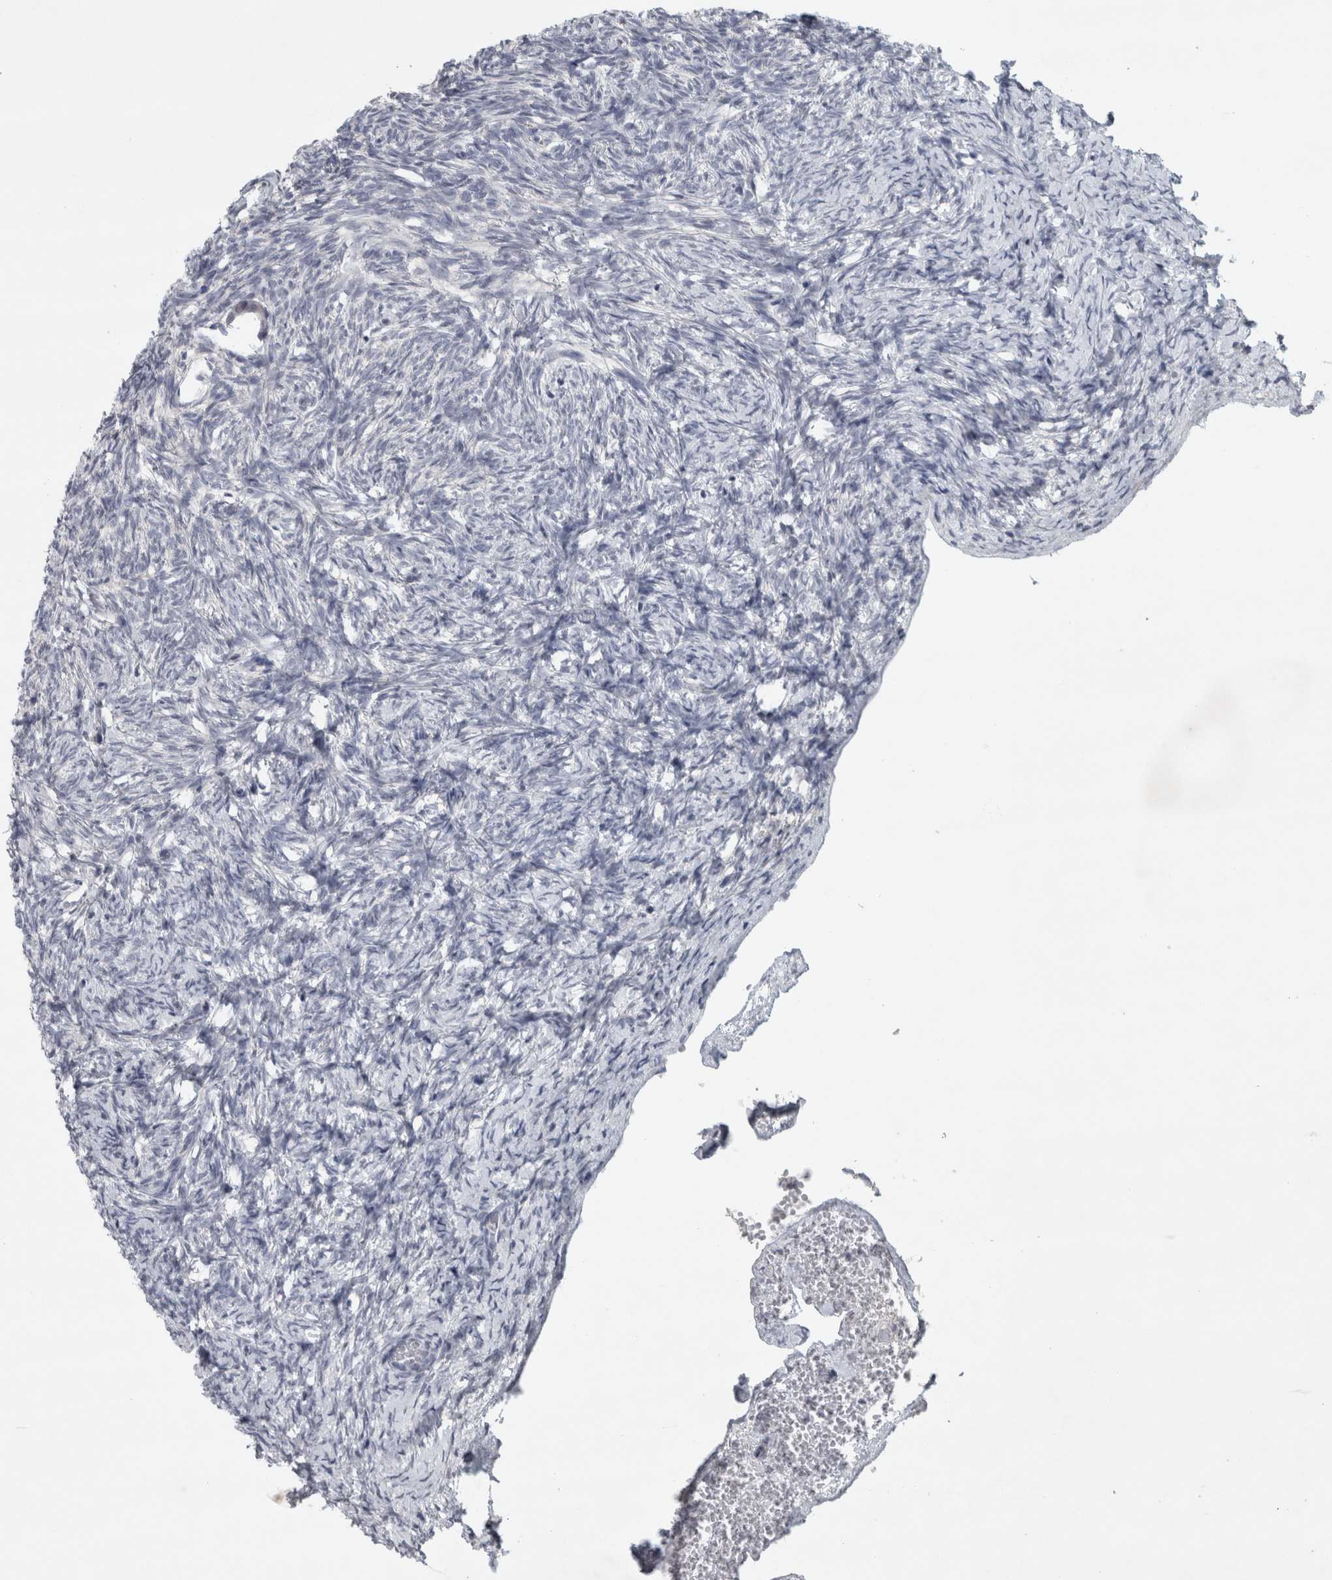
{"staining": {"intensity": "negative", "quantity": "none", "location": "none"}, "tissue": "ovary", "cell_type": "Follicle cells", "image_type": "normal", "snomed": [{"axis": "morphology", "description": "Normal tissue, NOS"}, {"axis": "topography", "description": "Ovary"}], "caption": "Immunohistochemistry micrograph of normal ovary: ovary stained with DAB (3,3'-diaminobenzidine) shows no significant protein staining in follicle cells. (Immunohistochemistry (ihc), brightfield microscopy, high magnification).", "gene": "PTPRN2", "patient": {"sex": "female", "age": 34}}